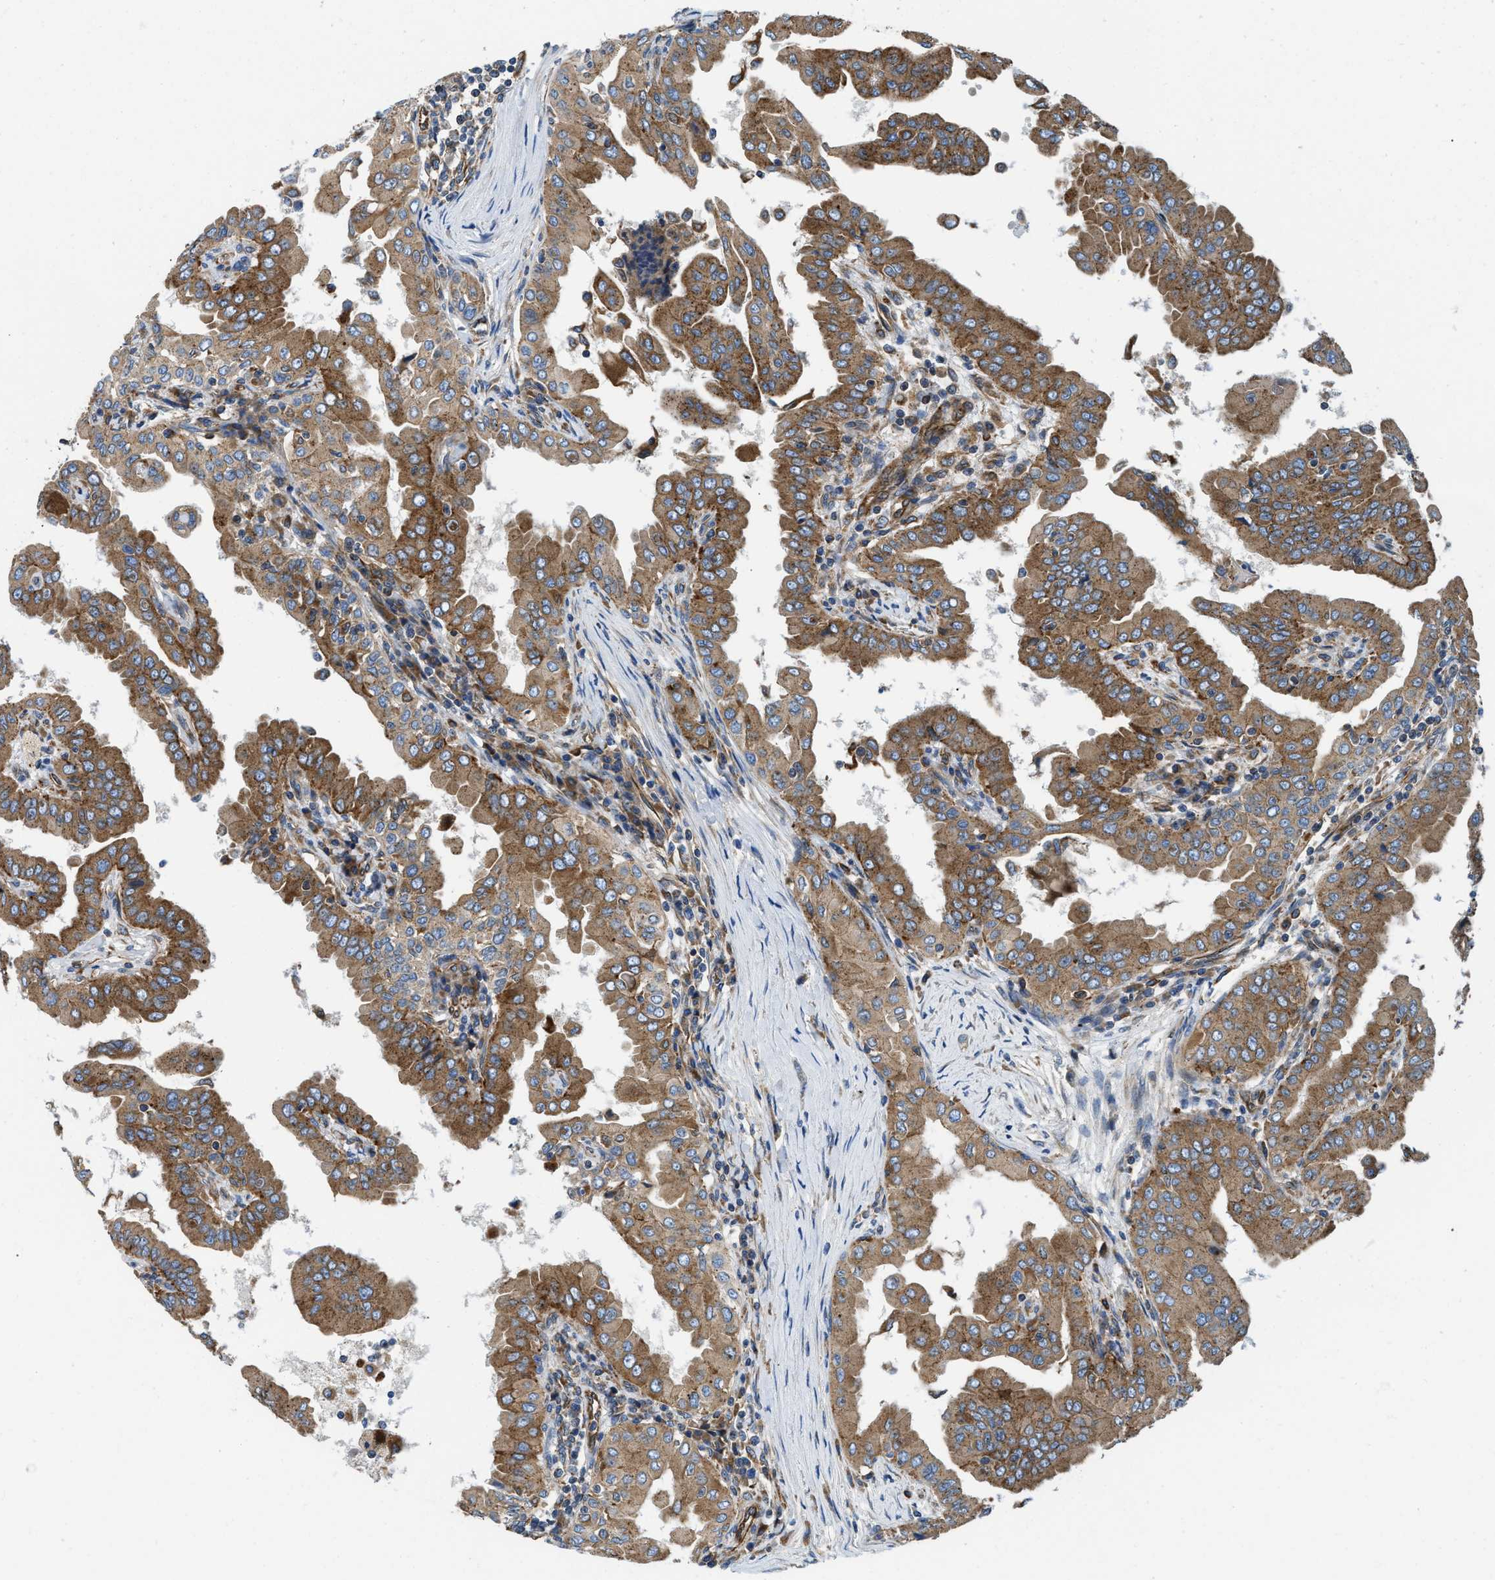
{"staining": {"intensity": "moderate", "quantity": ">75%", "location": "cytoplasmic/membranous"}, "tissue": "thyroid cancer", "cell_type": "Tumor cells", "image_type": "cancer", "snomed": [{"axis": "morphology", "description": "Papillary adenocarcinoma, NOS"}, {"axis": "topography", "description": "Thyroid gland"}], "caption": "Immunohistochemical staining of human thyroid cancer shows medium levels of moderate cytoplasmic/membranous protein staining in approximately >75% of tumor cells.", "gene": "HSD17B12", "patient": {"sex": "male", "age": 33}}